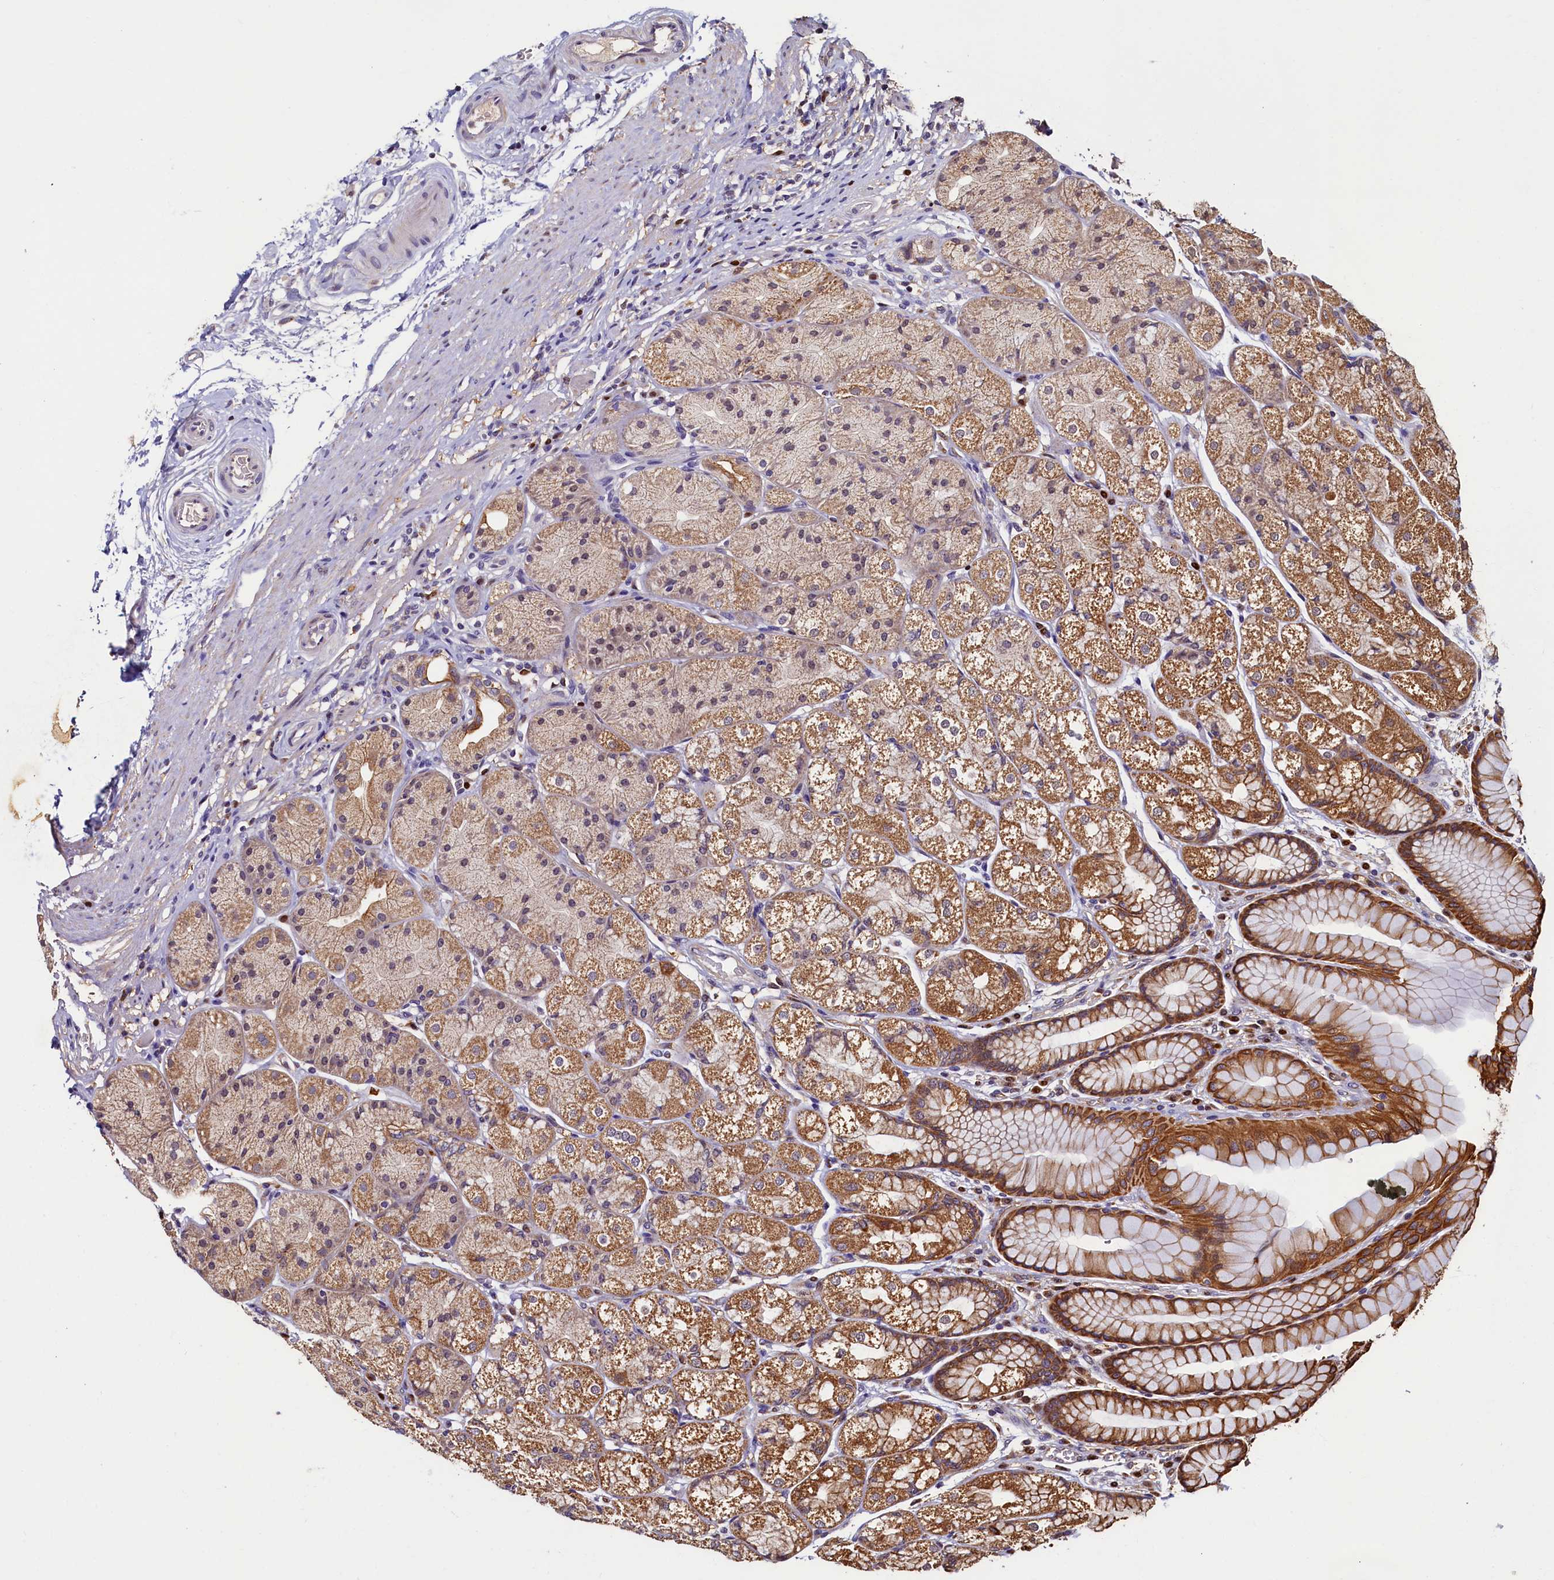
{"staining": {"intensity": "strong", "quantity": "25%-75%", "location": "cytoplasmic/membranous"}, "tissue": "stomach", "cell_type": "Glandular cells", "image_type": "normal", "snomed": [{"axis": "morphology", "description": "Normal tissue, NOS"}, {"axis": "topography", "description": "Stomach"}], "caption": "A high-resolution photomicrograph shows immunohistochemistry staining of benign stomach, which displays strong cytoplasmic/membranous positivity in about 25%-75% of glandular cells.", "gene": "NCKAP5L", "patient": {"sex": "male", "age": 57}}